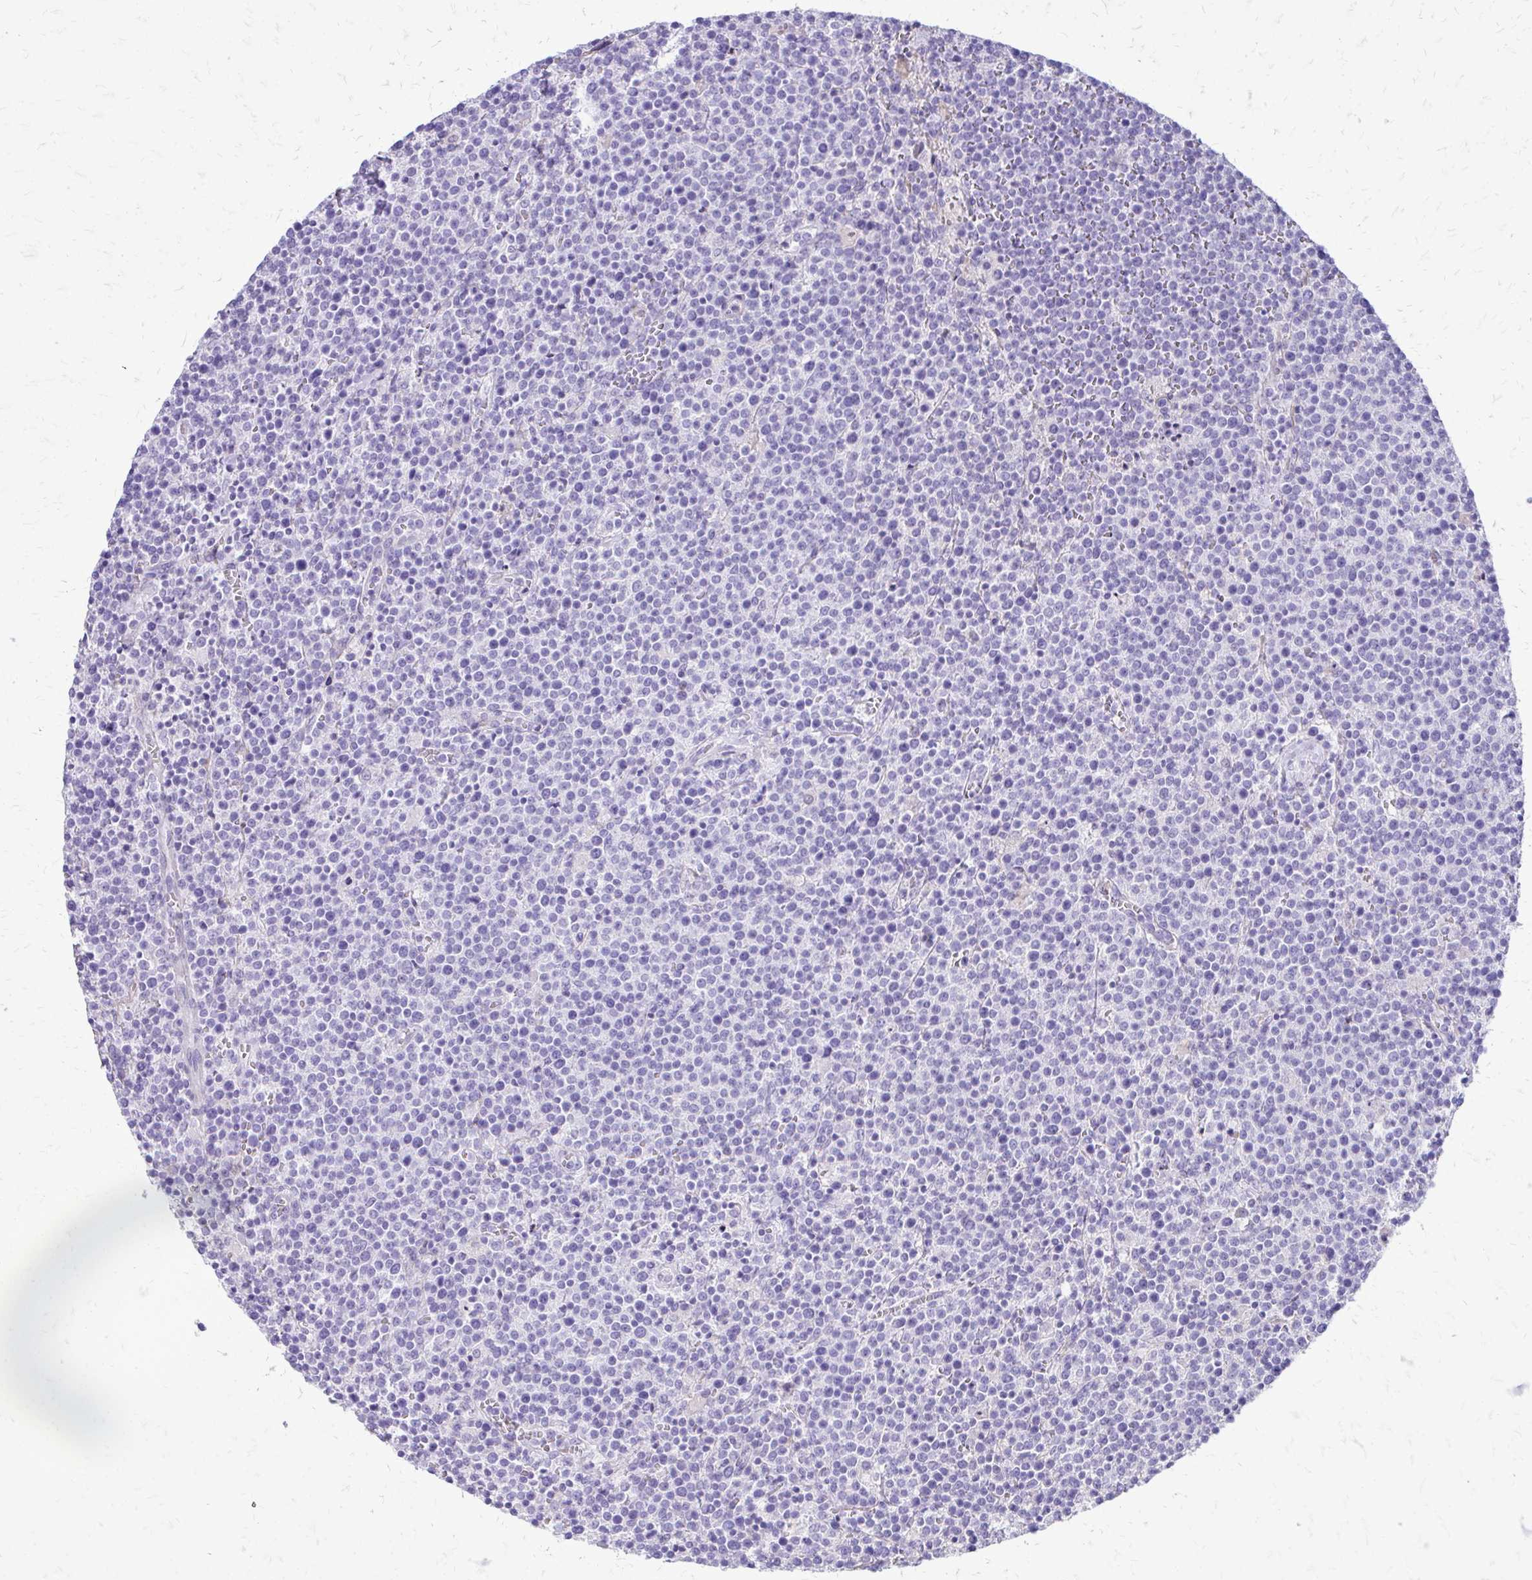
{"staining": {"intensity": "negative", "quantity": "none", "location": "none"}, "tissue": "lymphoma", "cell_type": "Tumor cells", "image_type": "cancer", "snomed": [{"axis": "morphology", "description": "Malignant lymphoma, non-Hodgkin's type, High grade"}, {"axis": "topography", "description": "Lymph node"}], "caption": "DAB (3,3'-diaminobenzidine) immunohistochemical staining of human lymphoma displays no significant staining in tumor cells.", "gene": "SIGLEC11", "patient": {"sex": "male", "age": 61}}